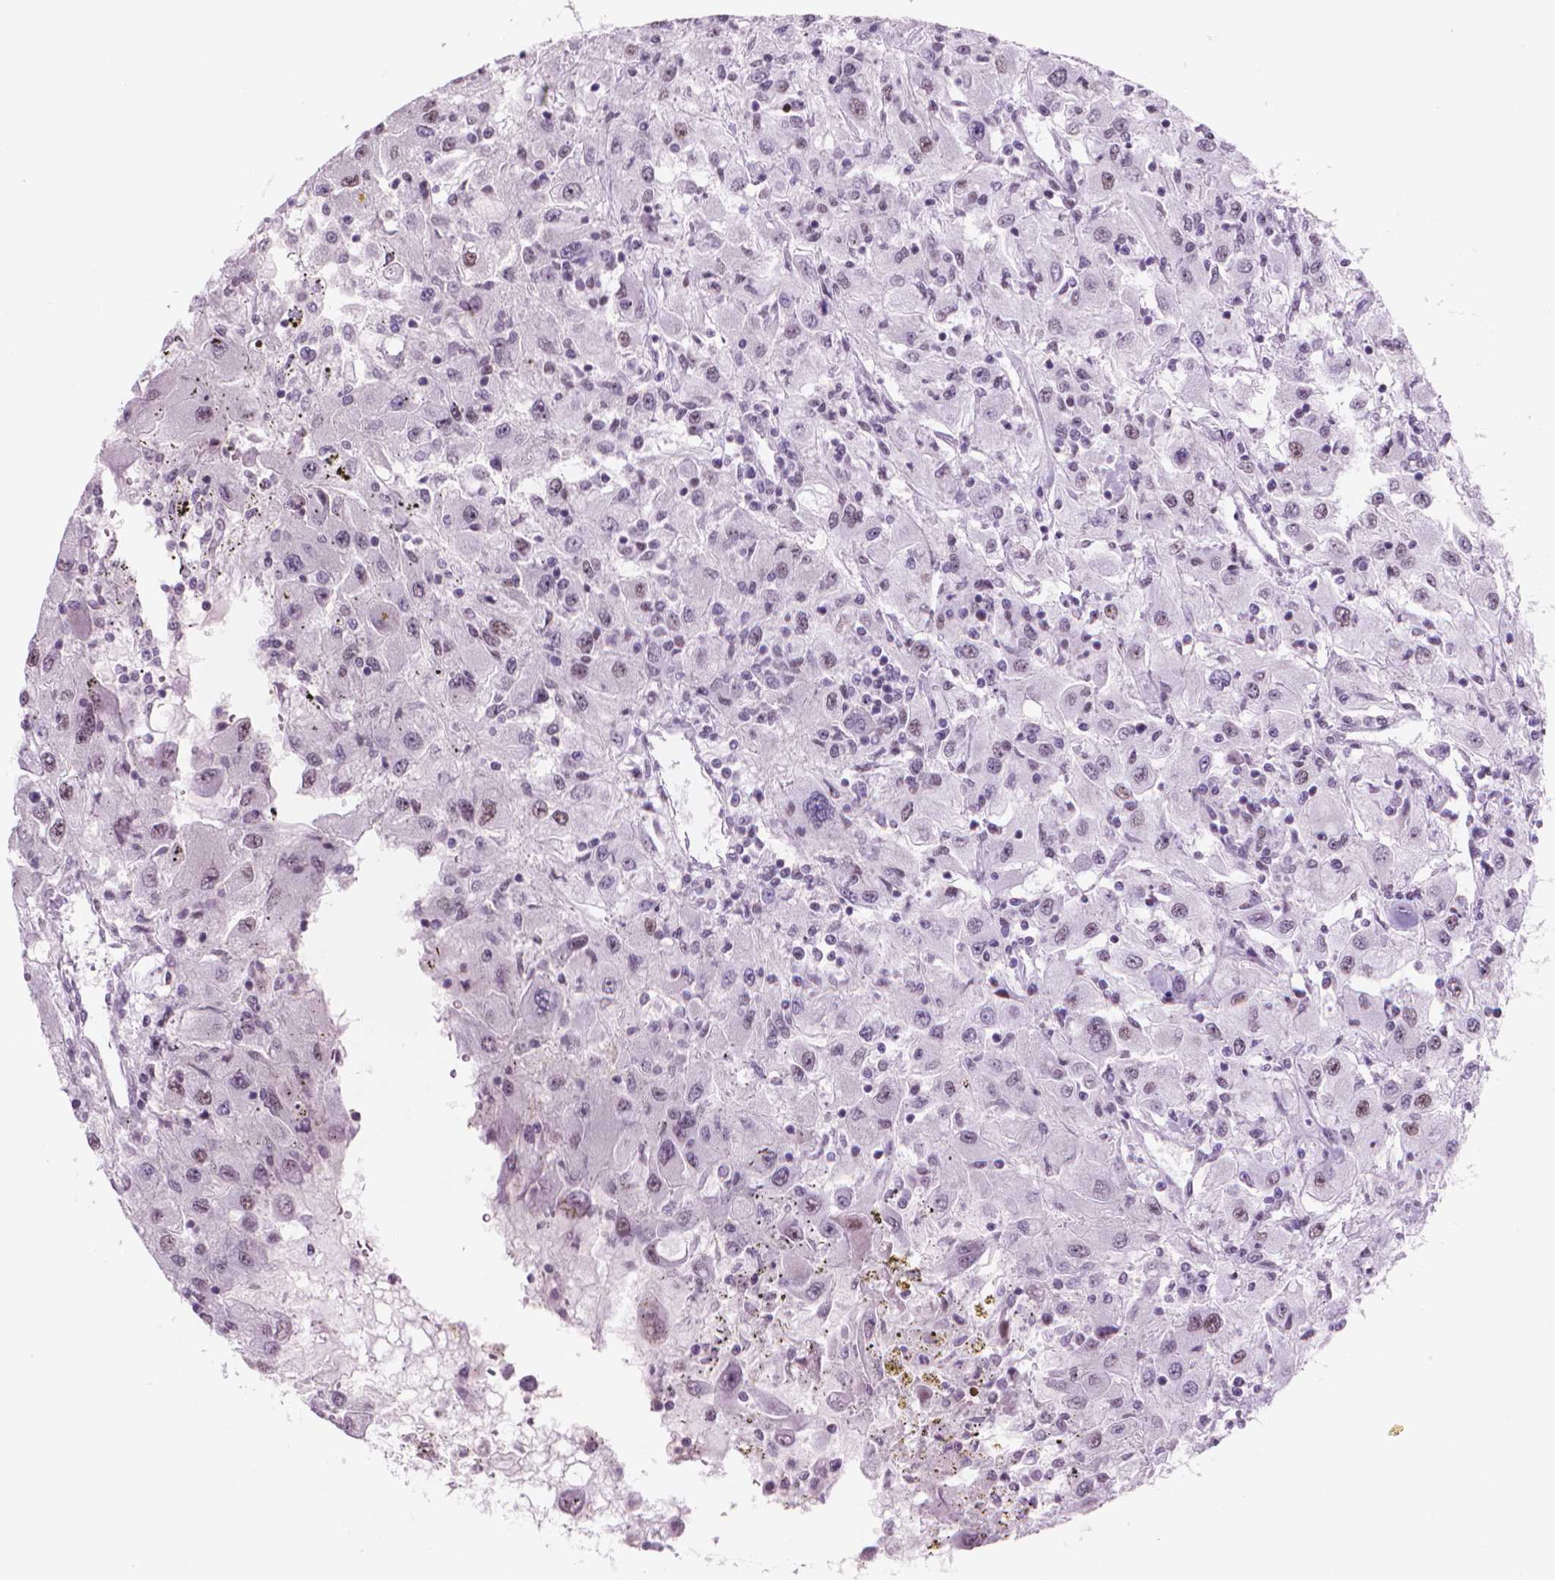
{"staining": {"intensity": "moderate", "quantity": "<25%", "location": "nuclear"}, "tissue": "renal cancer", "cell_type": "Tumor cells", "image_type": "cancer", "snomed": [{"axis": "morphology", "description": "Adenocarcinoma, NOS"}, {"axis": "topography", "description": "Kidney"}], "caption": "Renal cancer stained for a protein demonstrates moderate nuclear positivity in tumor cells.", "gene": "POLR3D", "patient": {"sex": "female", "age": 67}}